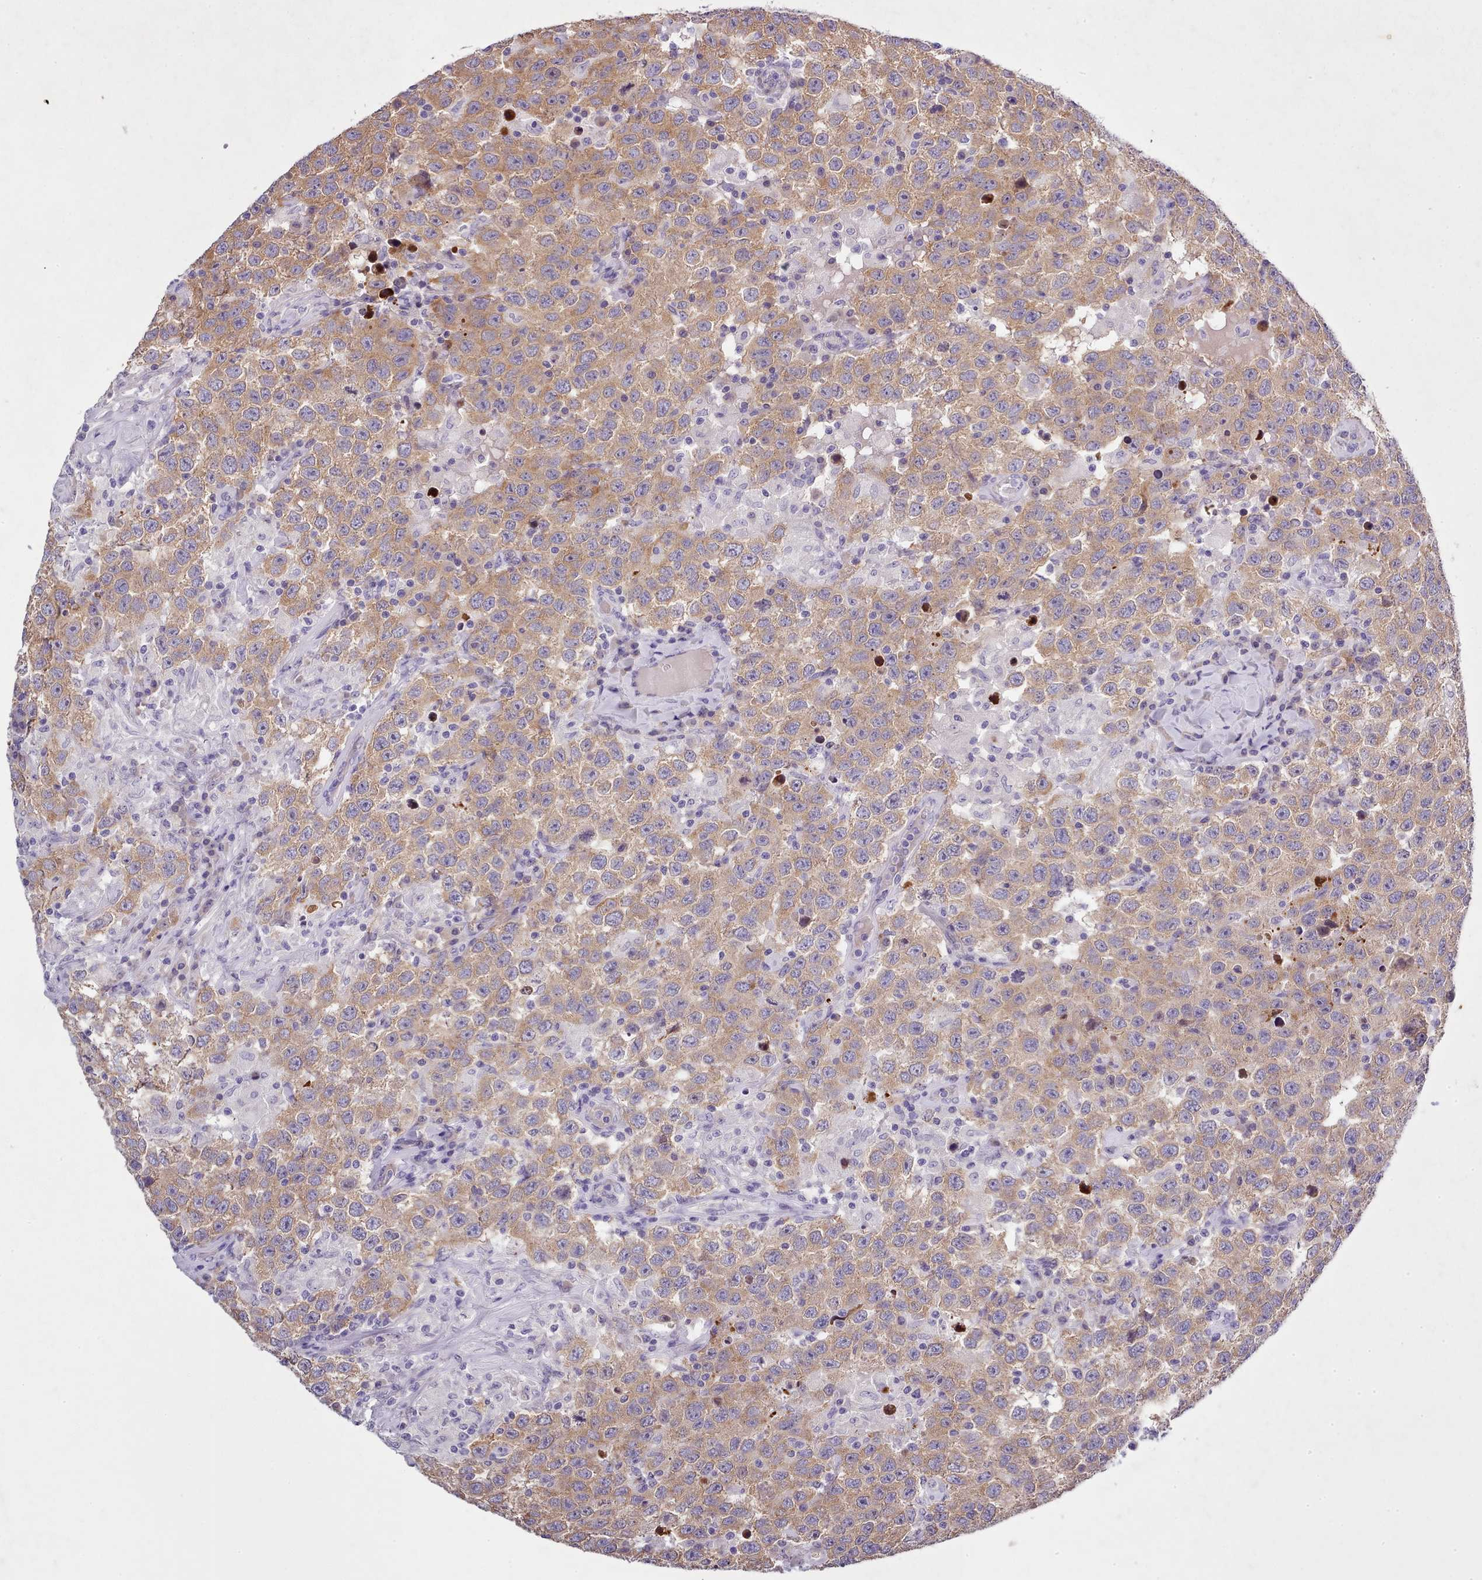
{"staining": {"intensity": "moderate", "quantity": ">75%", "location": "cytoplasmic/membranous"}, "tissue": "testis cancer", "cell_type": "Tumor cells", "image_type": "cancer", "snomed": [{"axis": "morphology", "description": "Seminoma, NOS"}, {"axis": "topography", "description": "Testis"}], "caption": "Immunohistochemical staining of human testis seminoma displays medium levels of moderate cytoplasmic/membranous protein staining in about >75% of tumor cells.", "gene": "SETX", "patient": {"sex": "male", "age": 41}}